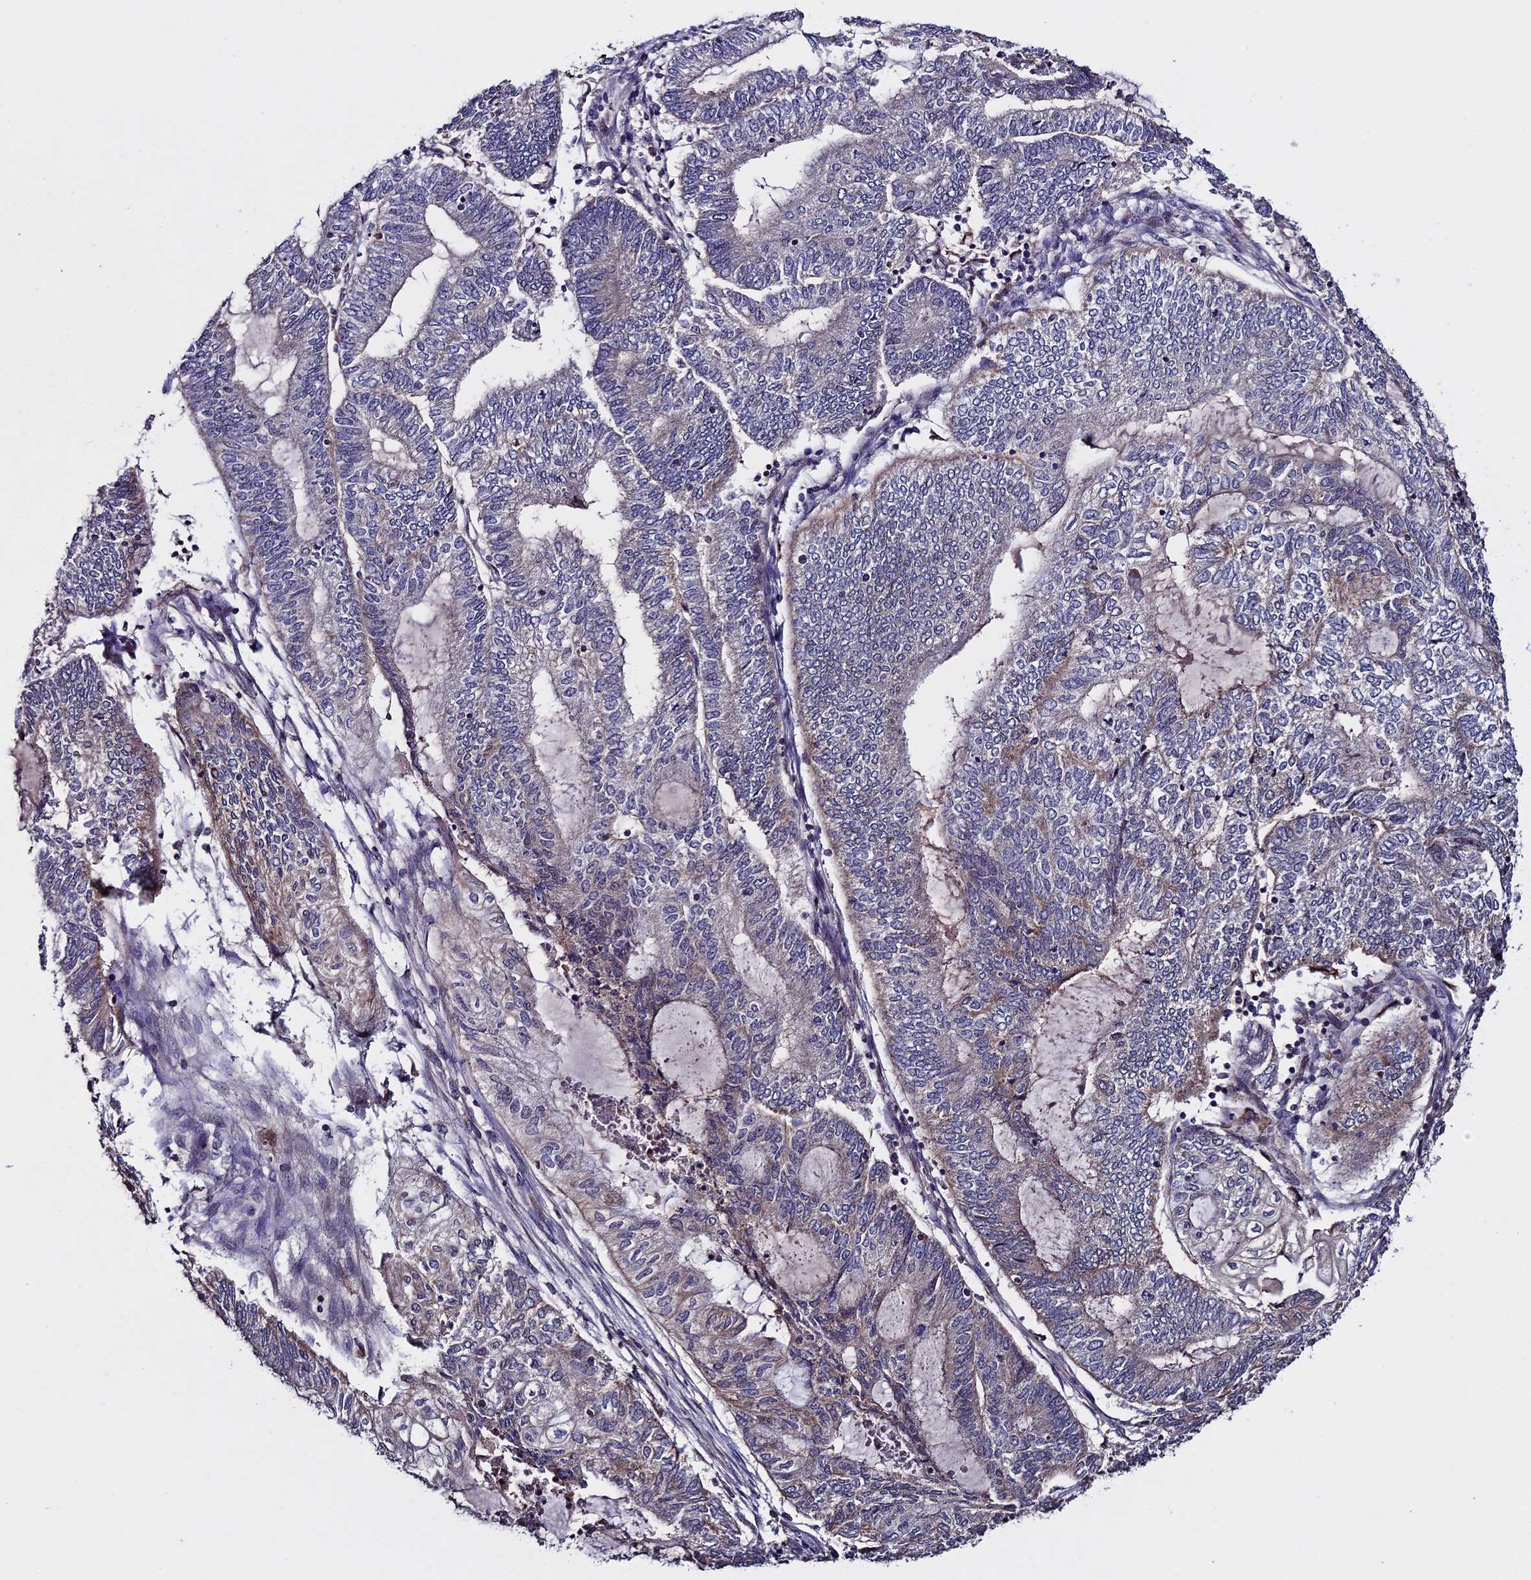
{"staining": {"intensity": "moderate", "quantity": "<25%", "location": "cytoplasmic/membranous"}, "tissue": "endometrial cancer", "cell_type": "Tumor cells", "image_type": "cancer", "snomed": [{"axis": "morphology", "description": "Adenocarcinoma, NOS"}, {"axis": "topography", "description": "Uterus"}, {"axis": "topography", "description": "Endometrium"}], "caption": "Immunohistochemical staining of endometrial adenocarcinoma demonstrates low levels of moderate cytoplasmic/membranous staining in approximately <25% of tumor cells.", "gene": "RNF17", "patient": {"sex": "female", "age": 70}}